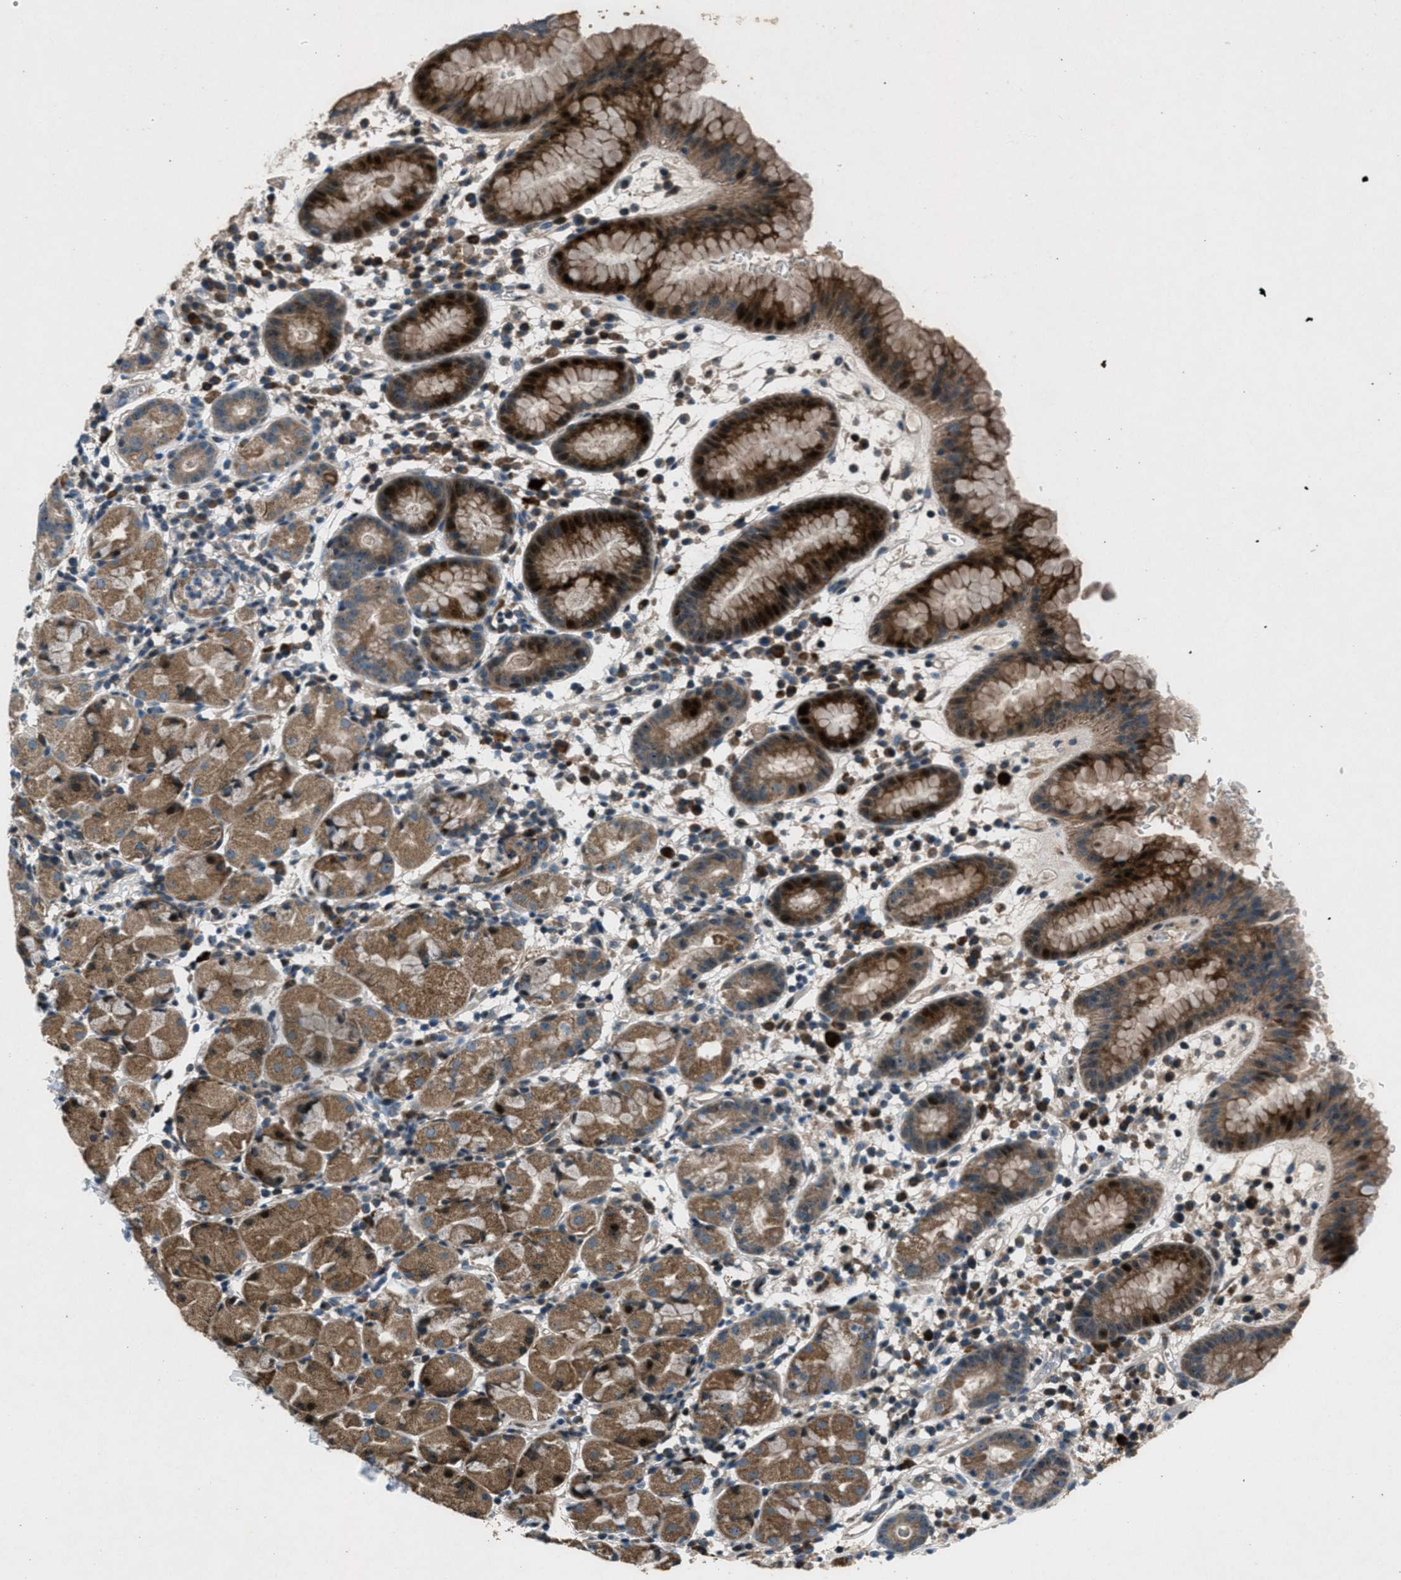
{"staining": {"intensity": "strong", "quantity": ">75%", "location": "cytoplasmic/membranous,nuclear"}, "tissue": "stomach", "cell_type": "Glandular cells", "image_type": "normal", "snomed": [{"axis": "morphology", "description": "Normal tissue, NOS"}, {"axis": "topography", "description": "Stomach"}, {"axis": "topography", "description": "Stomach, lower"}], "caption": "DAB immunohistochemical staining of normal human stomach shows strong cytoplasmic/membranous,nuclear protein expression in about >75% of glandular cells.", "gene": "CLEC2D", "patient": {"sex": "female", "age": 75}}